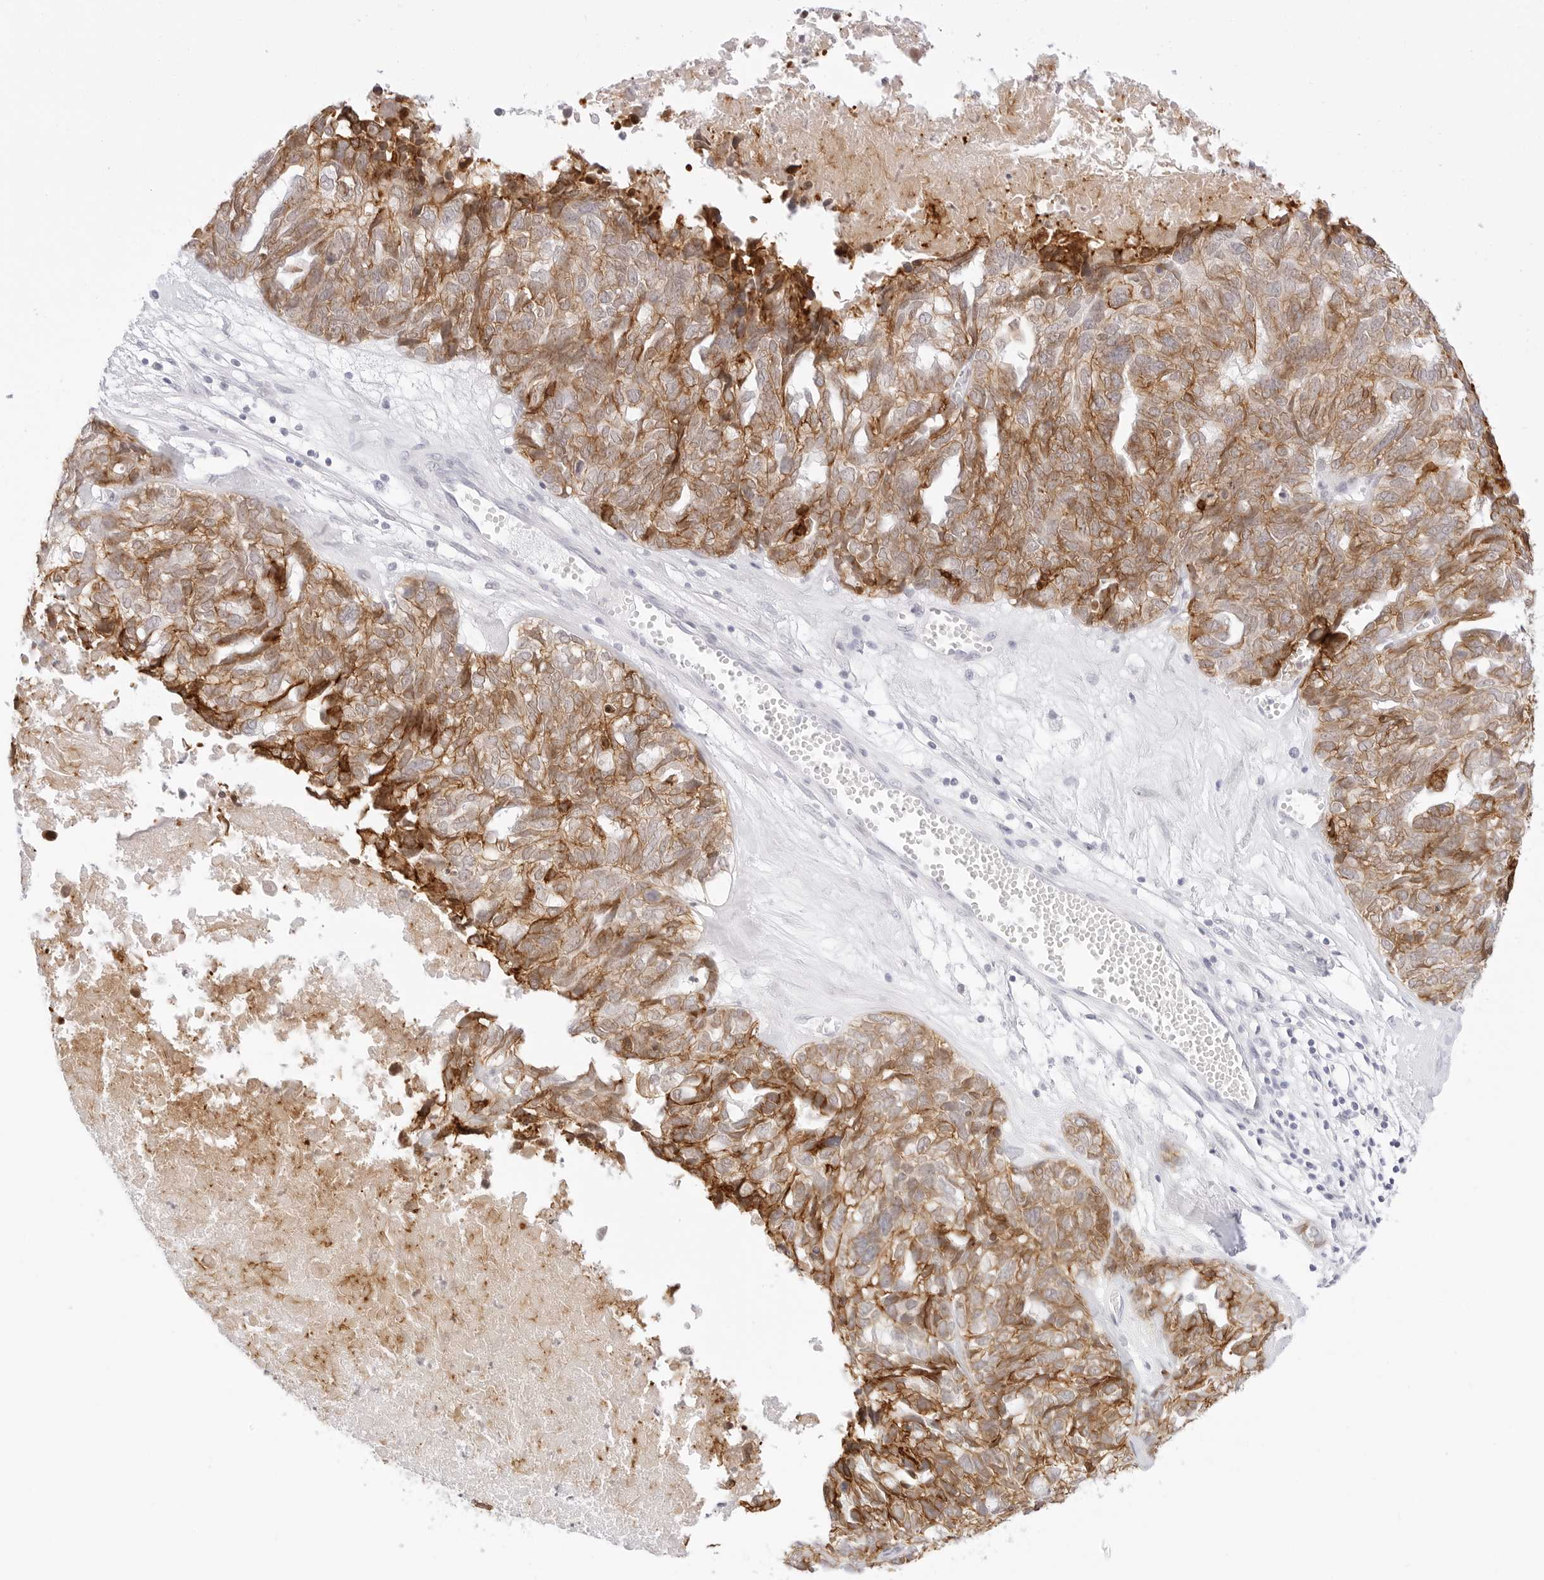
{"staining": {"intensity": "moderate", "quantity": ">75%", "location": "cytoplasmic/membranous"}, "tissue": "ovarian cancer", "cell_type": "Tumor cells", "image_type": "cancer", "snomed": [{"axis": "morphology", "description": "Cystadenocarcinoma, serous, NOS"}, {"axis": "topography", "description": "Ovary"}], "caption": "Serous cystadenocarcinoma (ovarian) was stained to show a protein in brown. There is medium levels of moderate cytoplasmic/membranous positivity in approximately >75% of tumor cells.", "gene": "CDH1", "patient": {"sex": "female", "age": 79}}